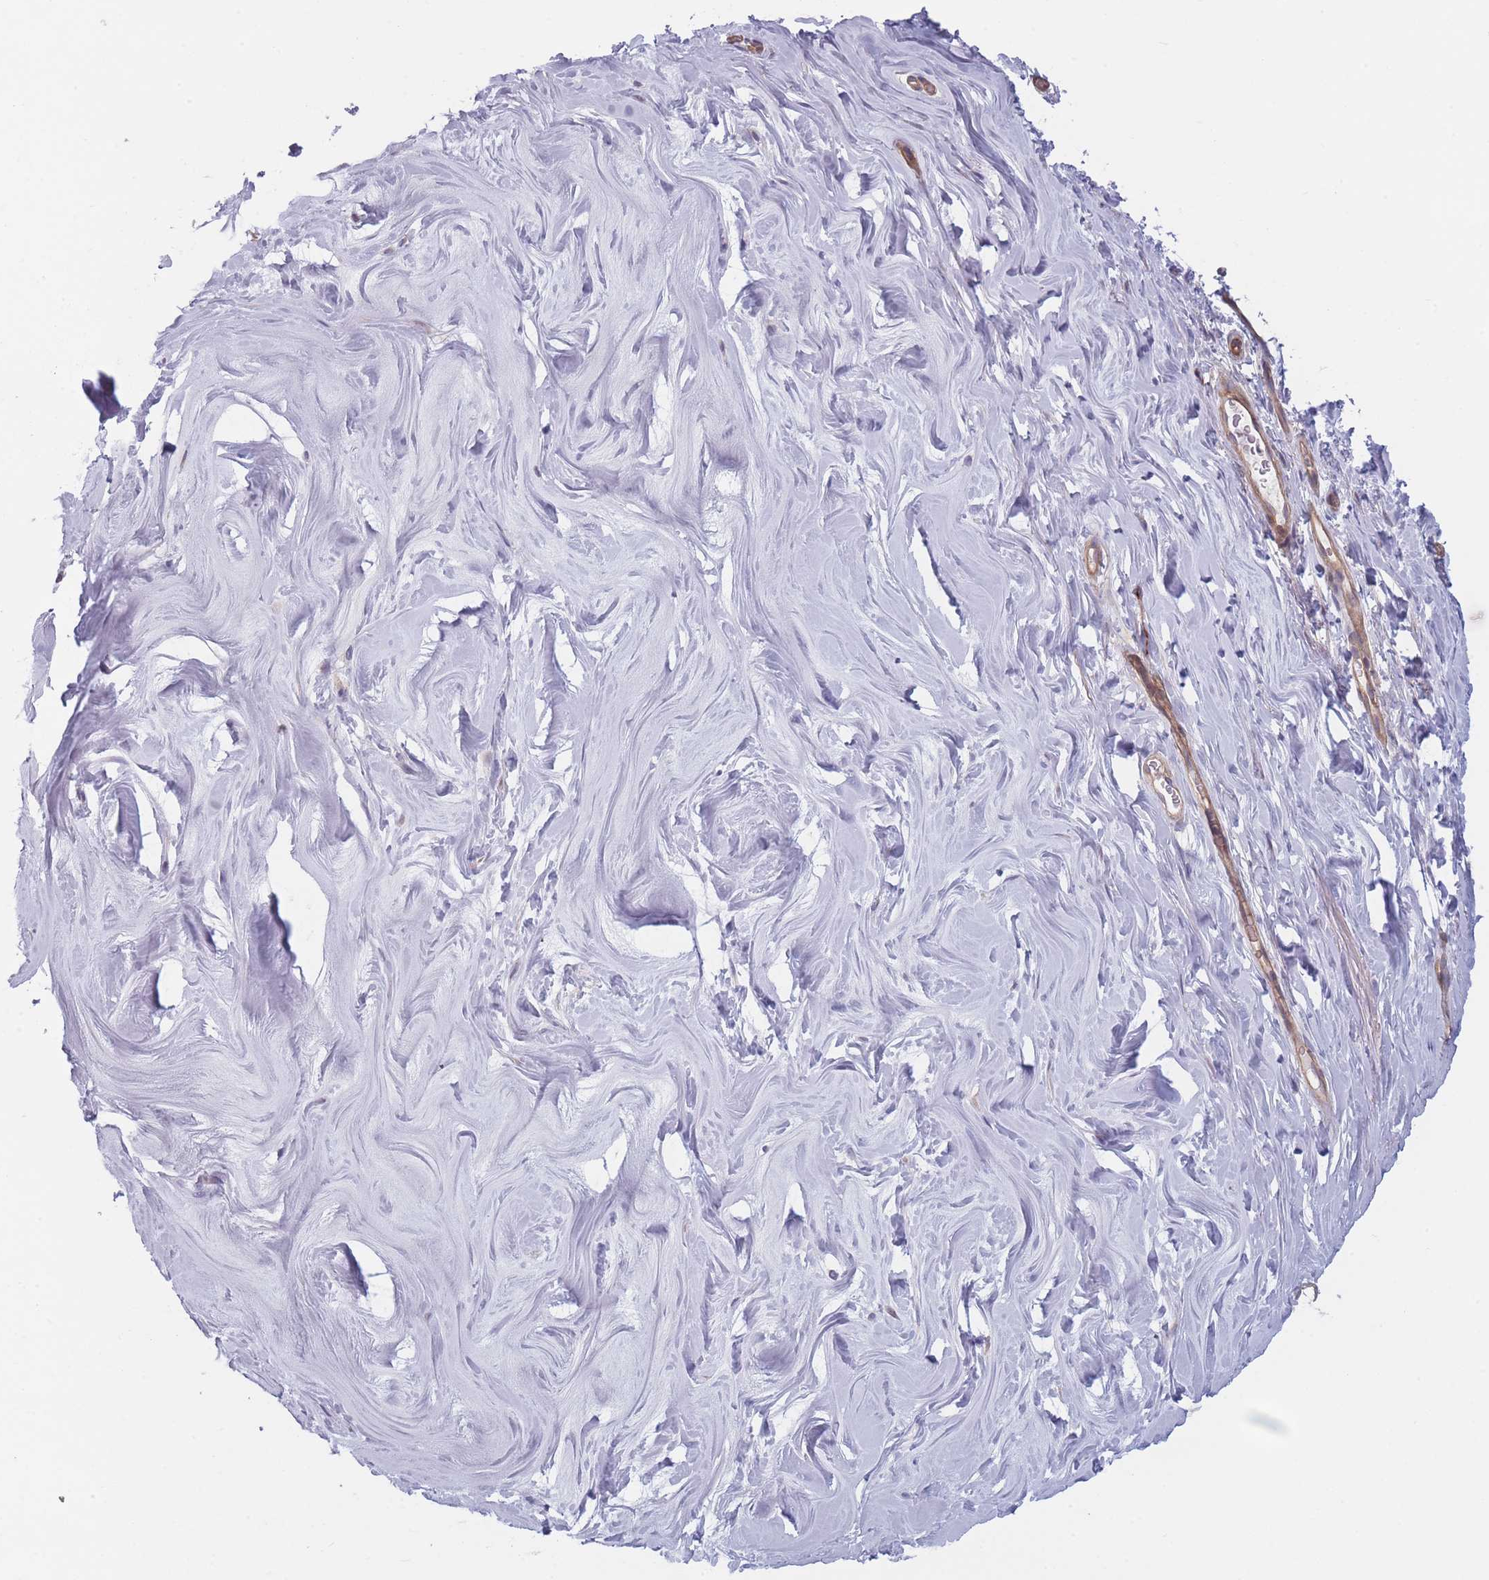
{"staining": {"intensity": "weak", "quantity": ">75%", "location": "cytoplasmic/membranous"}, "tissue": "adipose tissue", "cell_type": "Adipocytes", "image_type": "normal", "snomed": [{"axis": "morphology", "description": "Normal tissue, NOS"}, {"axis": "topography", "description": "Breast"}], "caption": "Protein staining shows weak cytoplasmic/membranous expression in about >75% of adipocytes in benign adipose tissue.", "gene": "SLC7A6", "patient": {"sex": "female", "age": 26}}